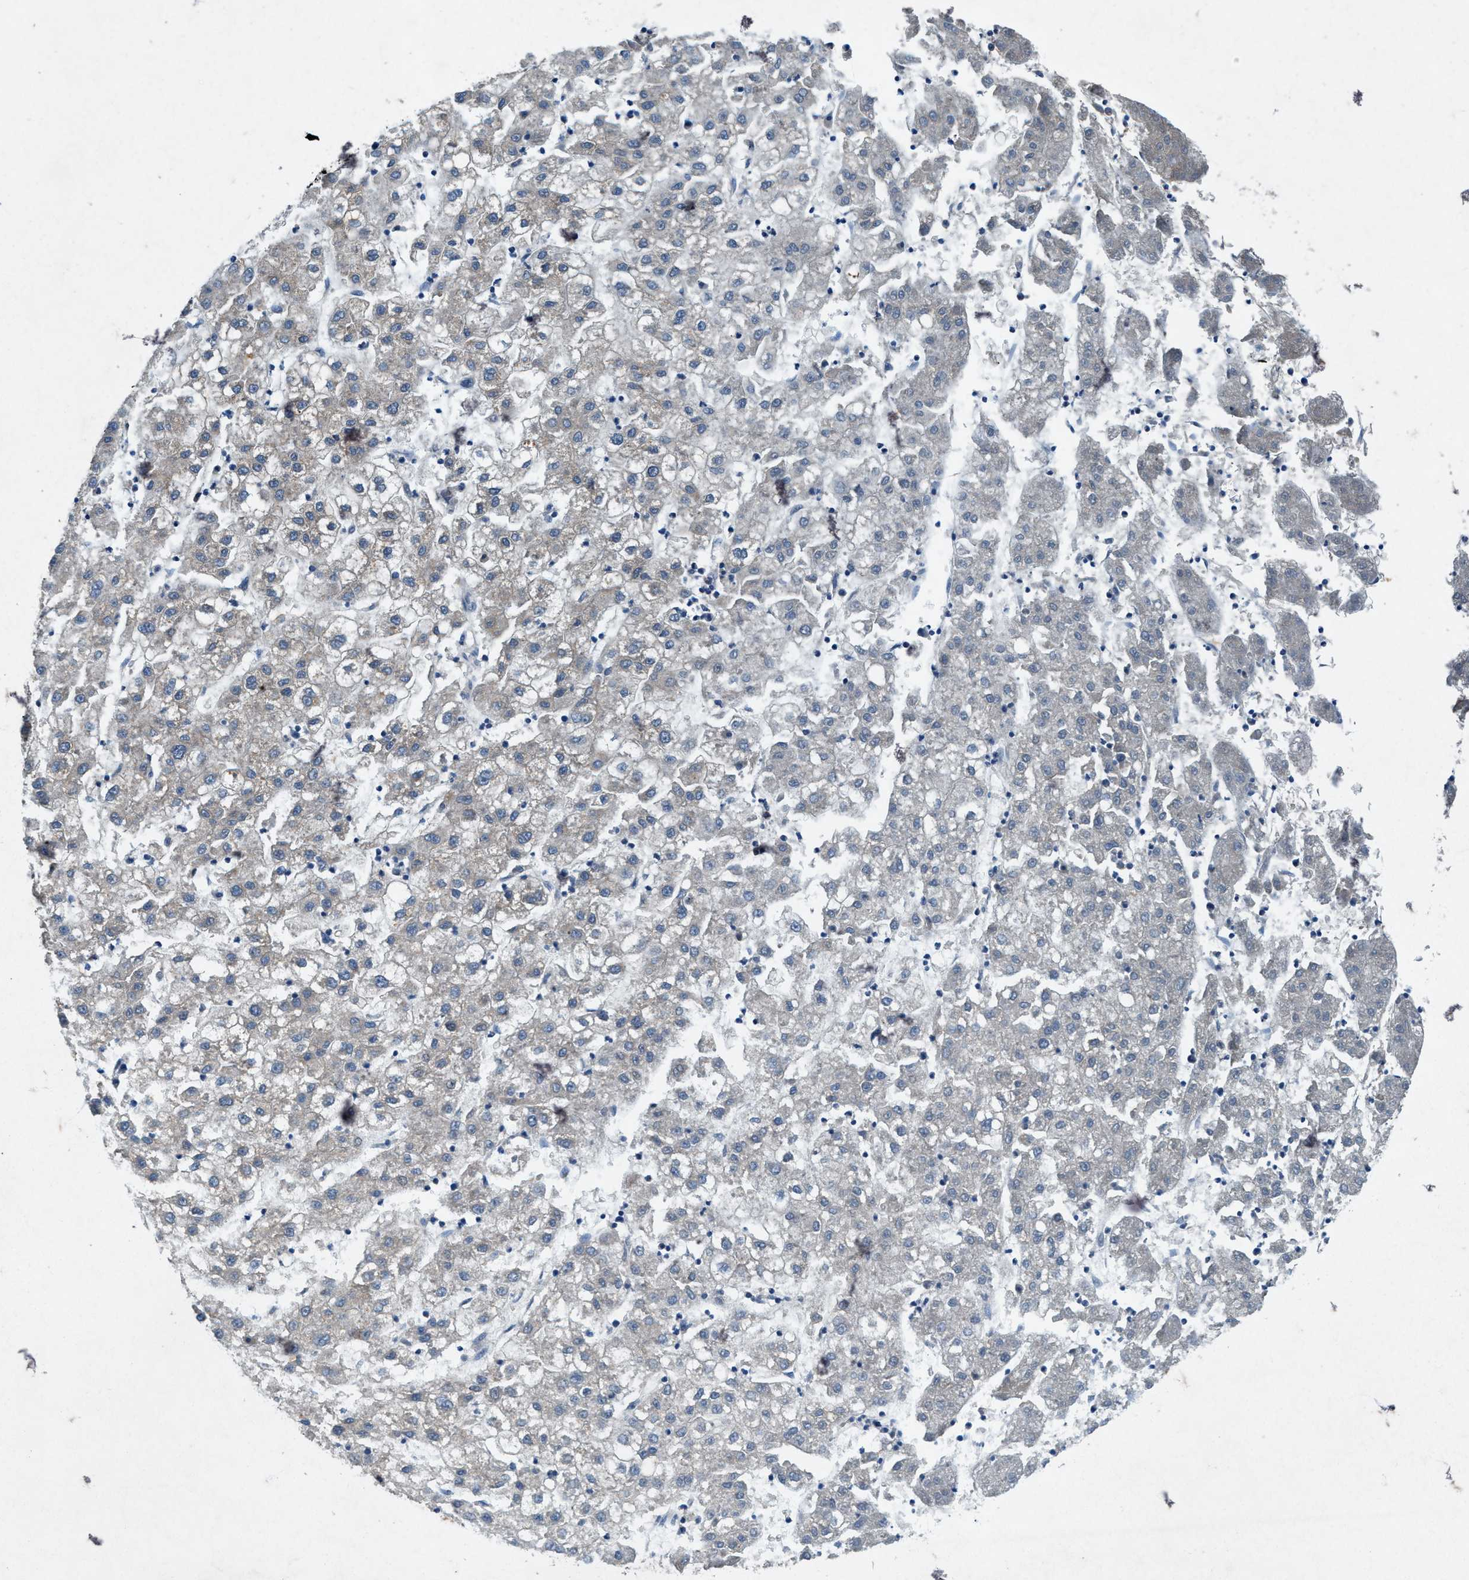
{"staining": {"intensity": "negative", "quantity": "none", "location": "none"}, "tissue": "liver cancer", "cell_type": "Tumor cells", "image_type": "cancer", "snomed": [{"axis": "morphology", "description": "Carcinoma, Hepatocellular, NOS"}, {"axis": "topography", "description": "Liver"}], "caption": "Liver hepatocellular carcinoma was stained to show a protein in brown. There is no significant staining in tumor cells.", "gene": "URGCP", "patient": {"sex": "male", "age": 72}}